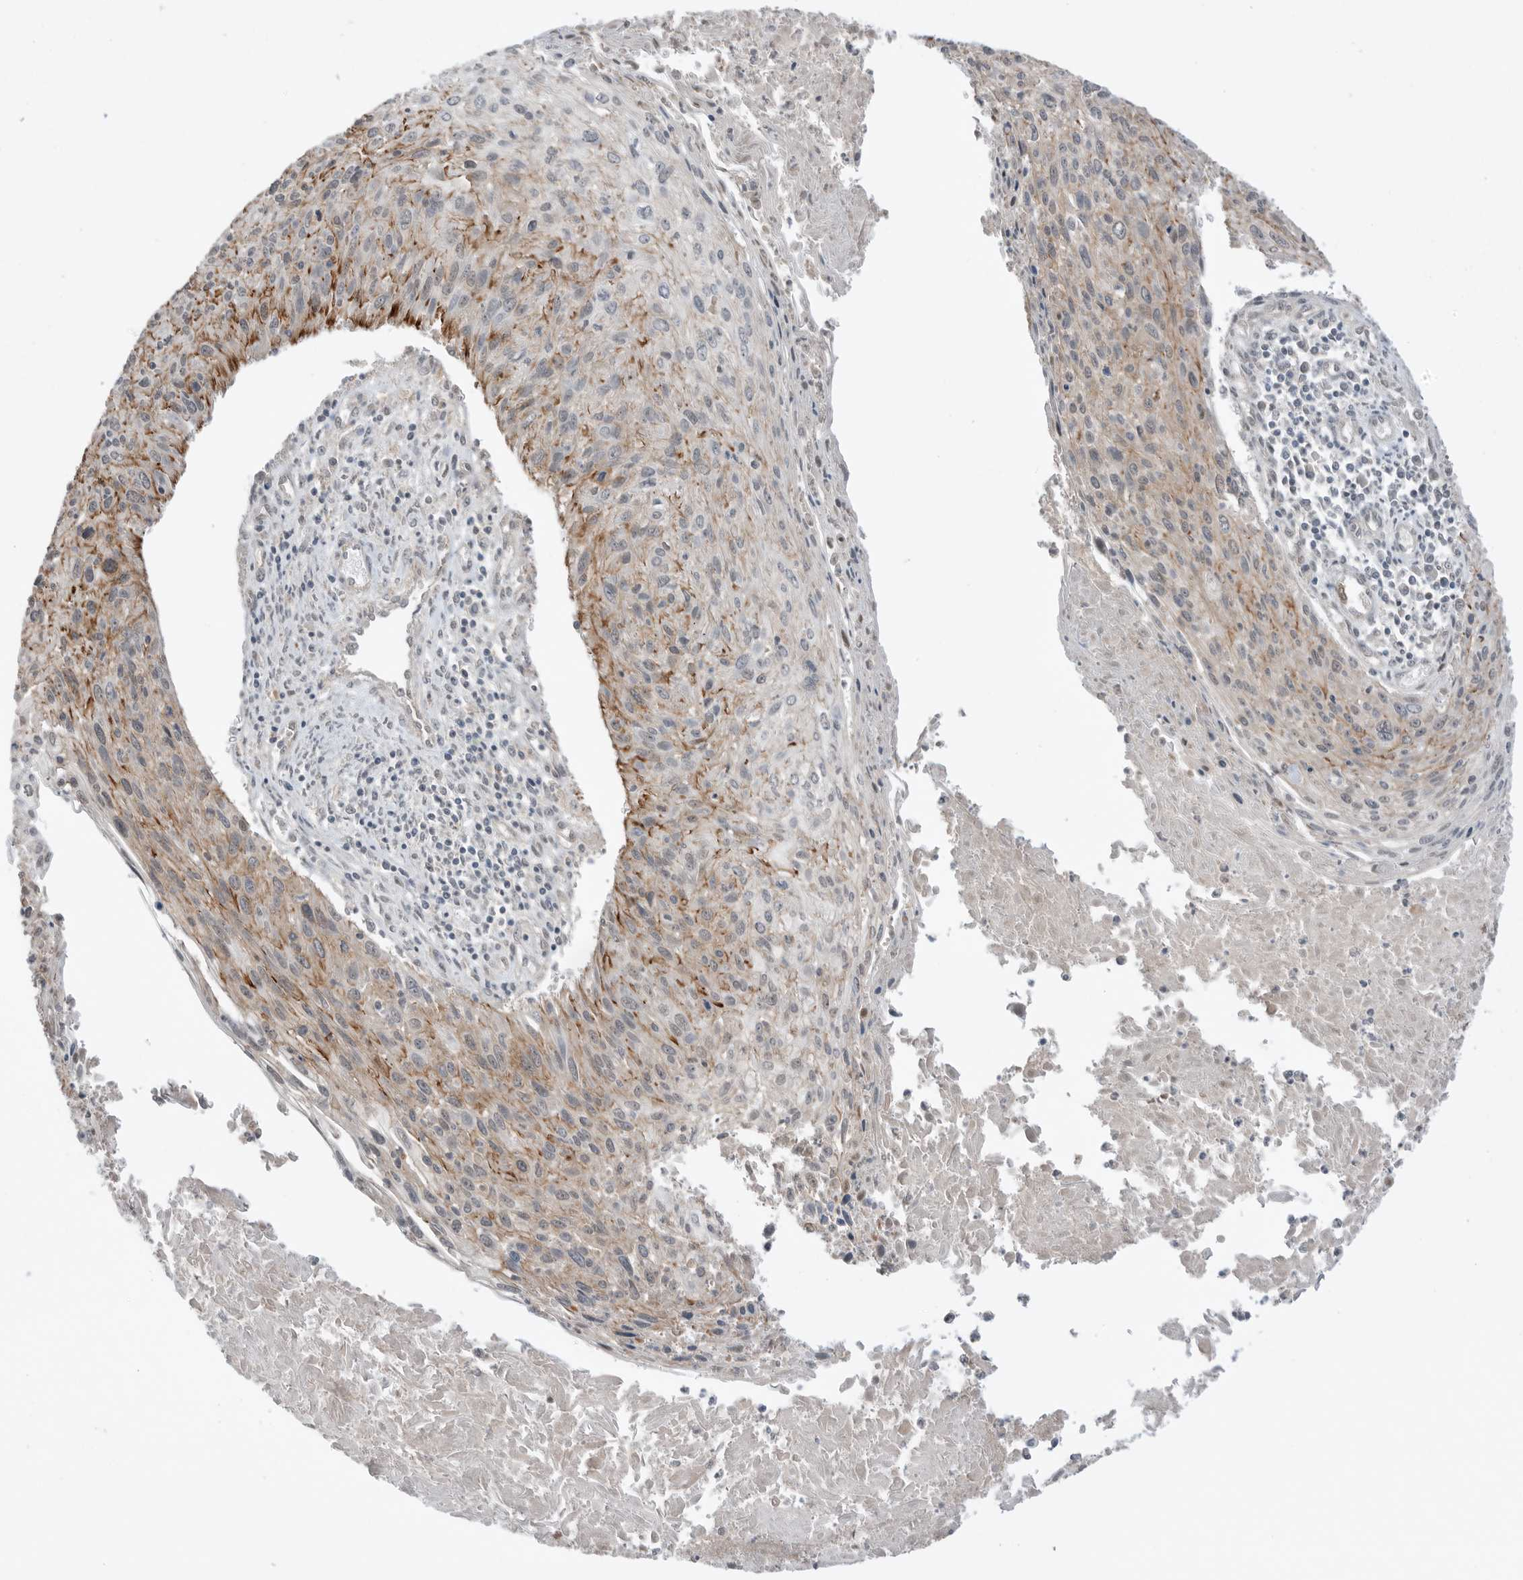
{"staining": {"intensity": "moderate", "quantity": "<25%", "location": "cytoplasmic/membranous"}, "tissue": "cervical cancer", "cell_type": "Tumor cells", "image_type": "cancer", "snomed": [{"axis": "morphology", "description": "Squamous cell carcinoma, NOS"}, {"axis": "topography", "description": "Cervix"}], "caption": "An image of human cervical squamous cell carcinoma stained for a protein demonstrates moderate cytoplasmic/membranous brown staining in tumor cells.", "gene": "NTAQ1", "patient": {"sex": "female", "age": 51}}